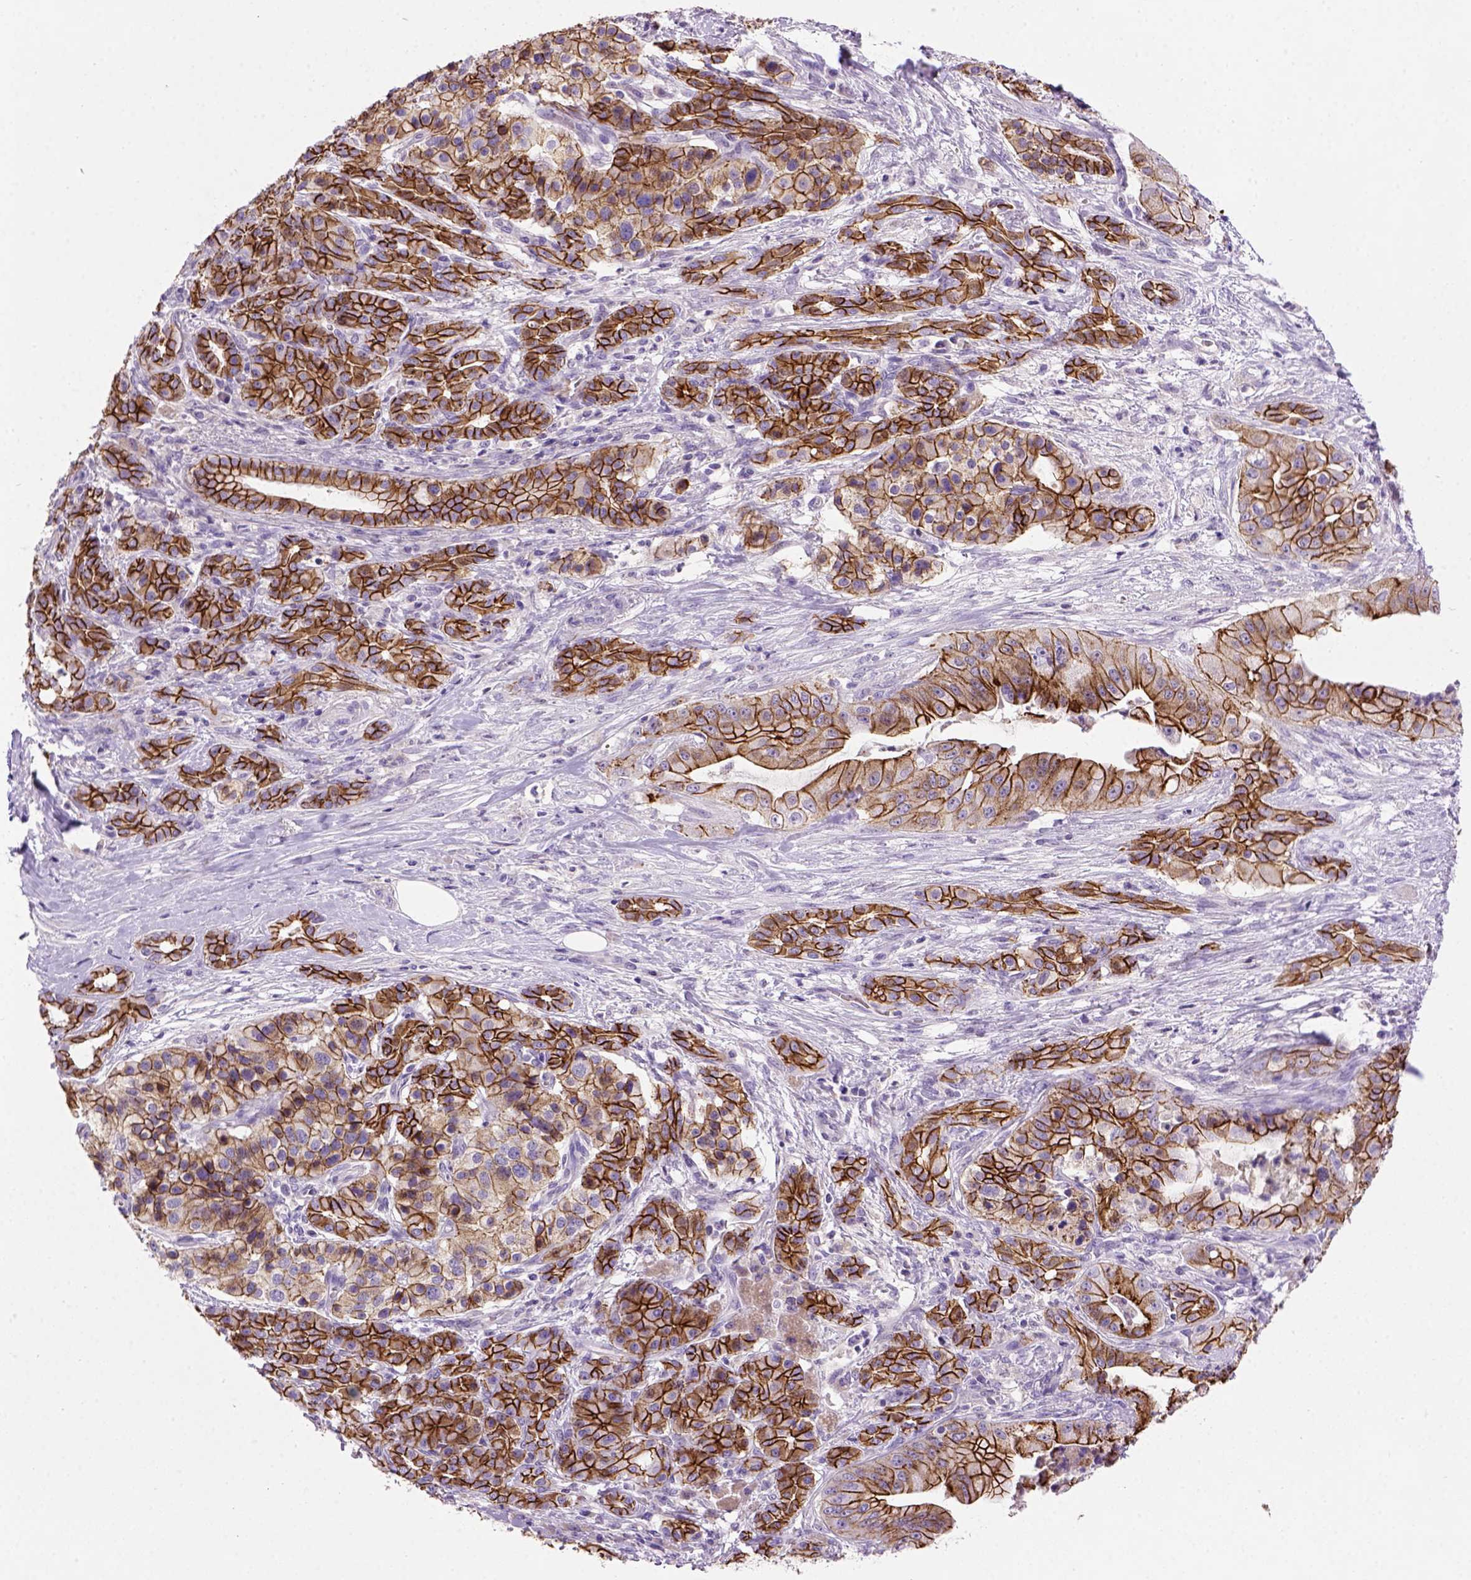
{"staining": {"intensity": "strong", "quantity": ">75%", "location": "cytoplasmic/membranous"}, "tissue": "pancreatic cancer", "cell_type": "Tumor cells", "image_type": "cancer", "snomed": [{"axis": "morphology", "description": "Normal tissue, NOS"}, {"axis": "morphology", "description": "Inflammation, NOS"}, {"axis": "morphology", "description": "Adenocarcinoma, NOS"}, {"axis": "topography", "description": "Pancreas"}], "caption": "Pancreatic cancer was stained to show a protein in brown. There is high levels of strong cytoplasmic/membranous expression in about >75% of tumor cells.", "gene": "CDH1", "patient": {"sex": "male", "age": 57}}